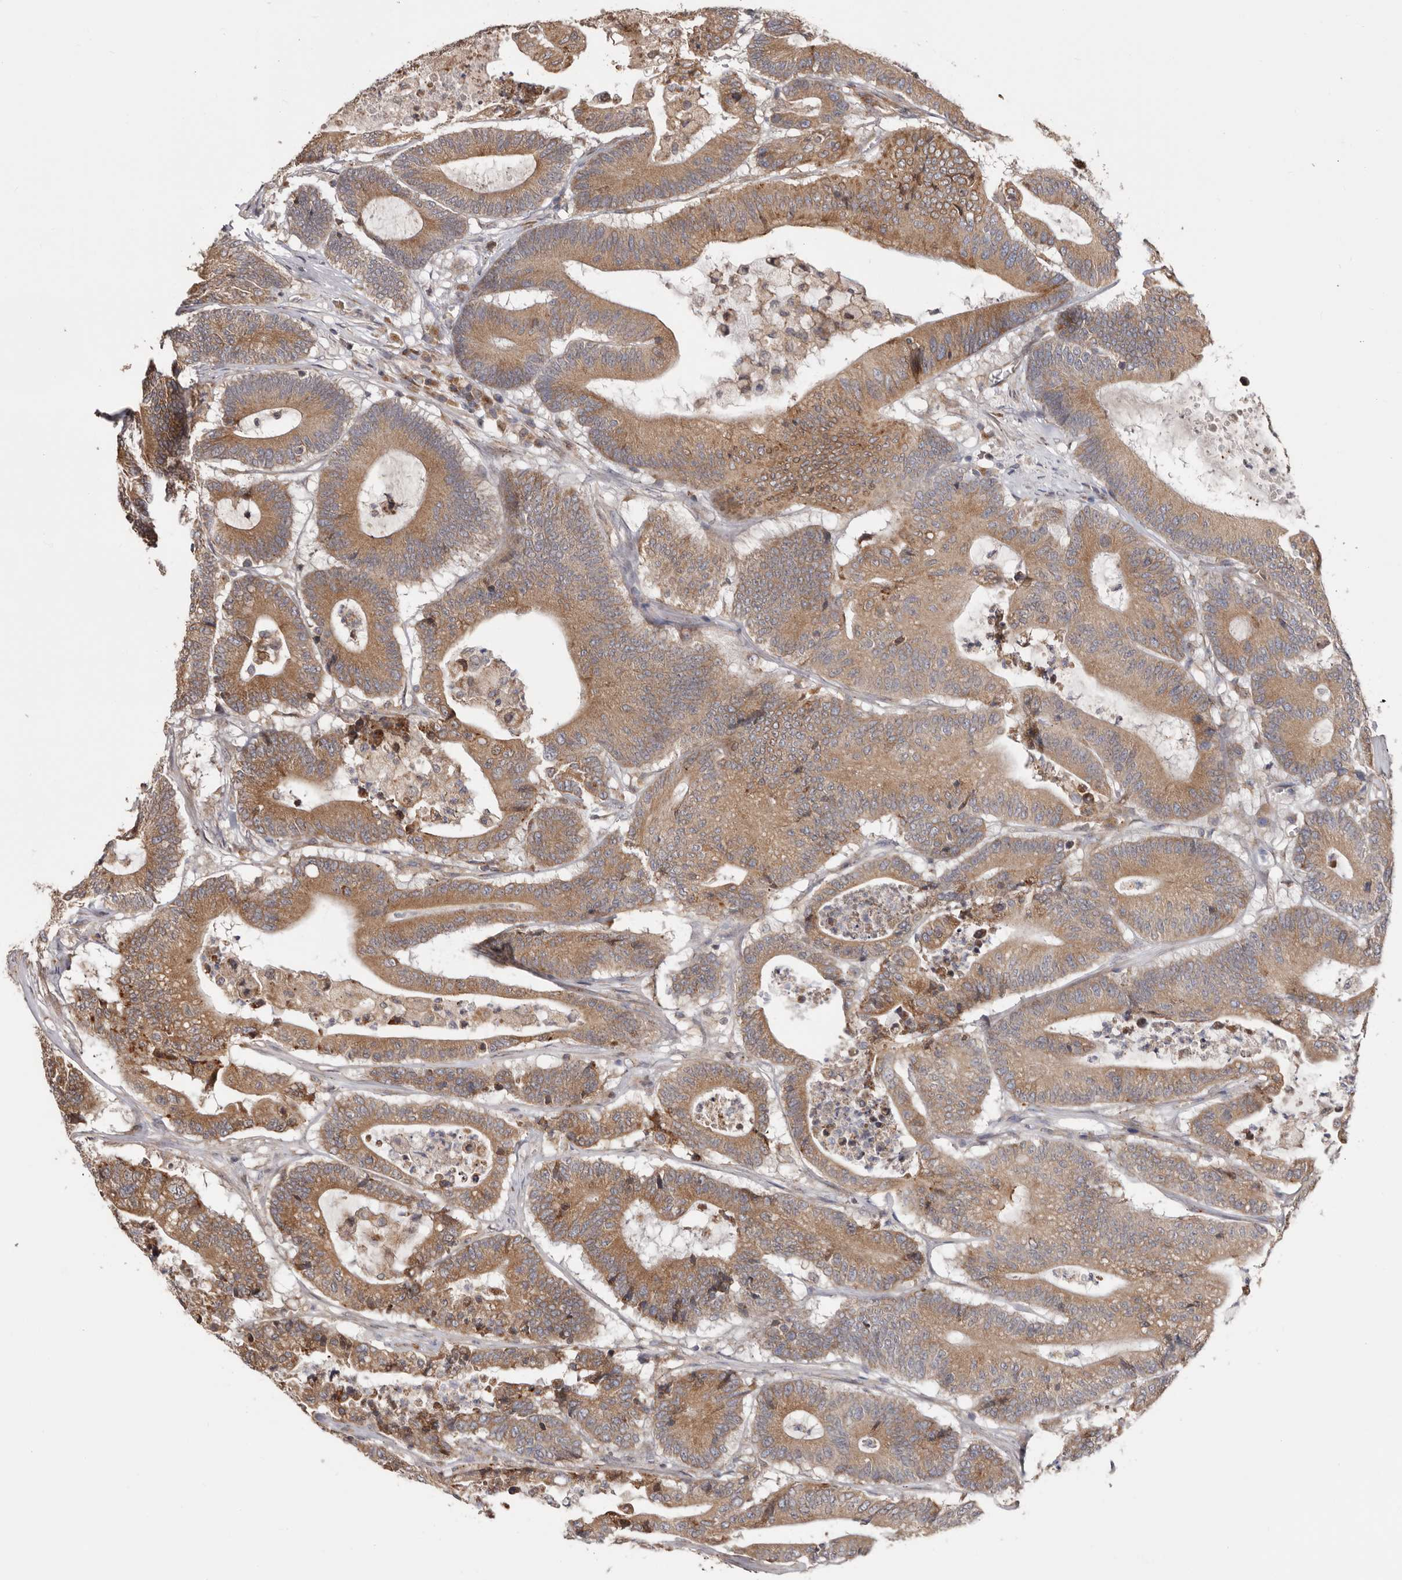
{"staining": {"intensity": "moderate", "quantity": ">75%", "location": "cytoplasmic/membranous"}, "tissue": "colorectal cancer", "cell_type": "Tumor cells", "image_type": "cancer", "snomed": [{"axis": "morphology", "description": "Adenocarcinoma, NOS"}, {"axis": "topography", "description": "Colon"}], "caption": "Immunohistochemical staining of human colorectal adenocarcinoma exhibits medium levels of moderate cytoplasmic/membranous protein expression in approximately >75% of tumor cells. The staining was performed using DAB, with brown indicating positive protein expression. Nuclei are stained blue with hematoxylin.", "gene": "TMUB1", "patient": {"sex": "female", "age": 84}}